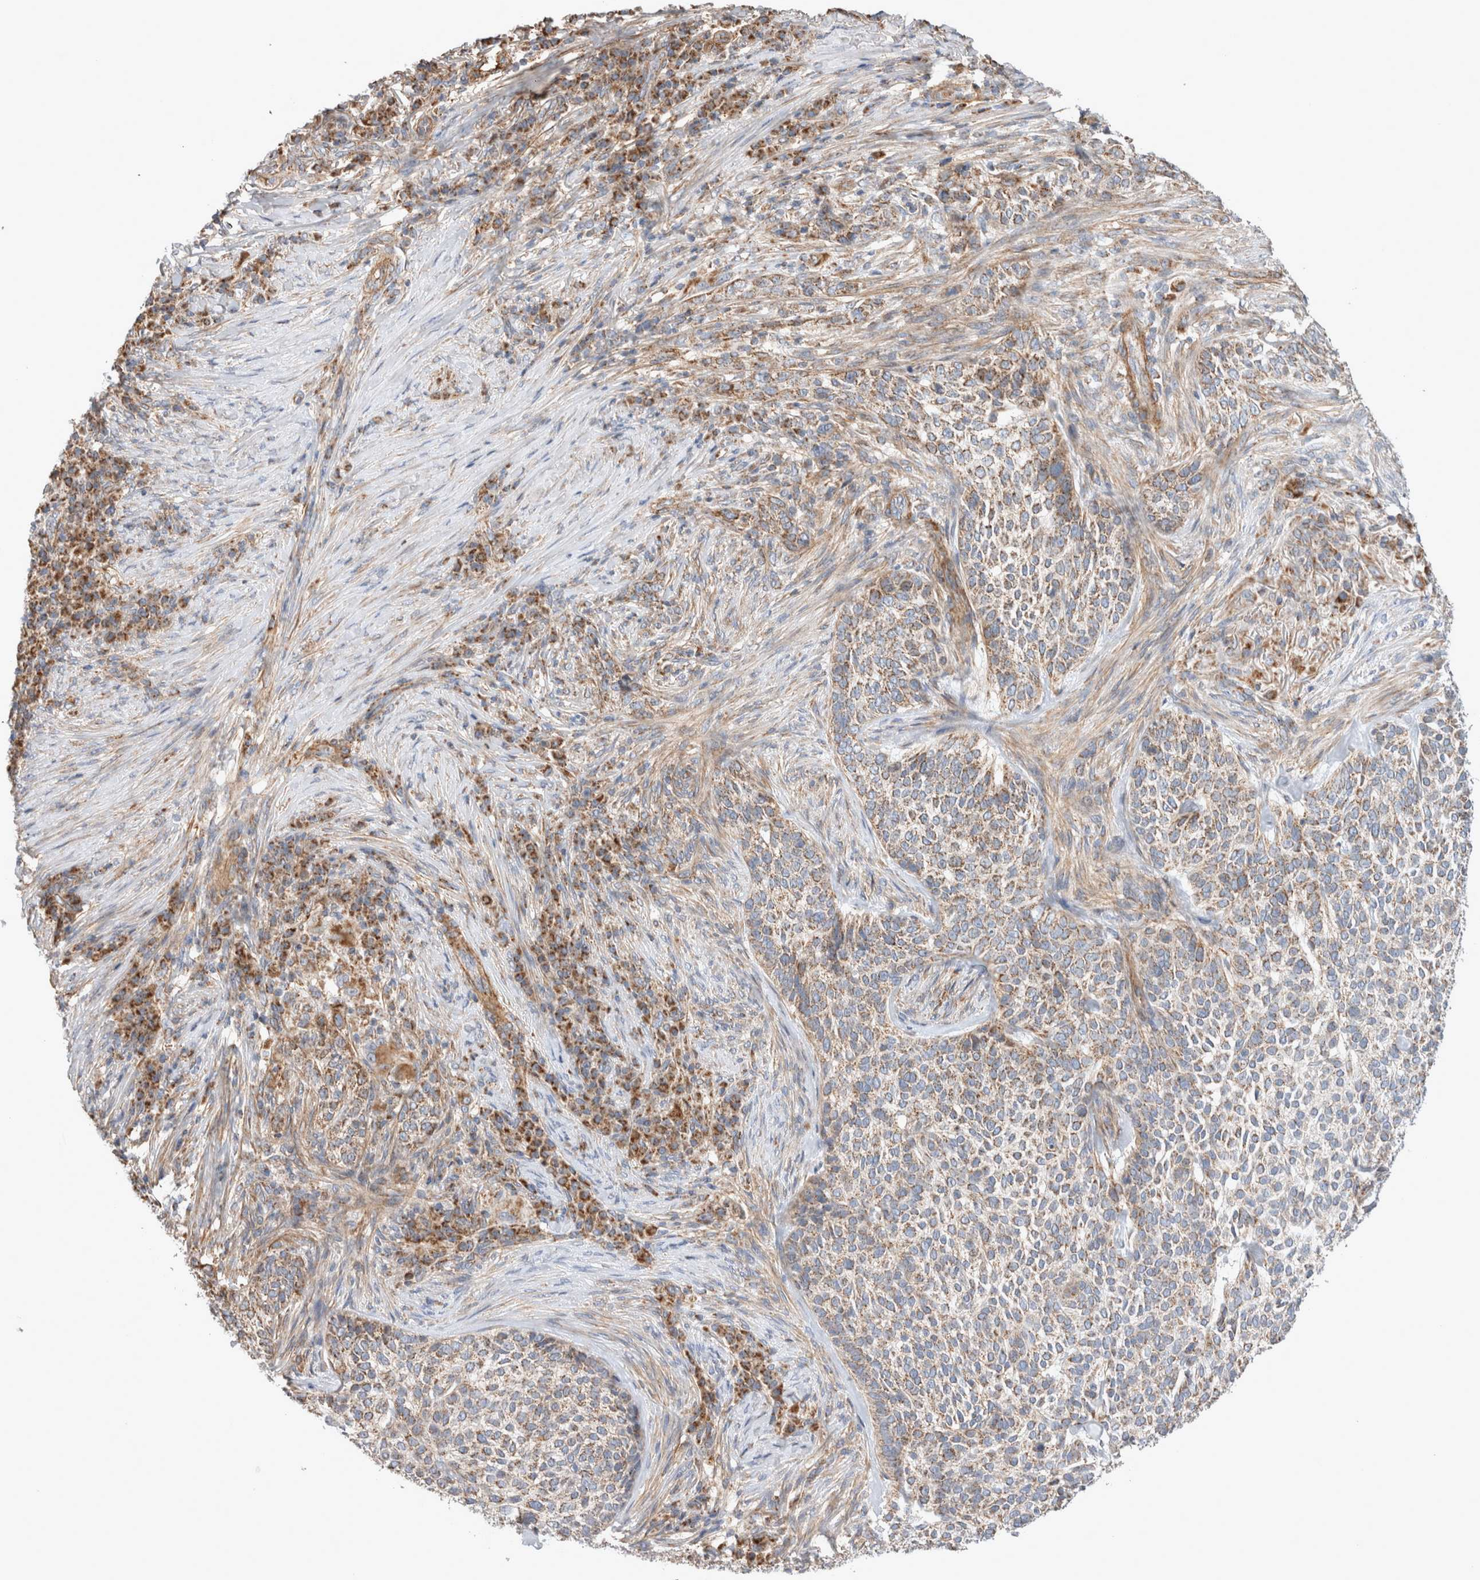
{"staining": {"intensity": "moderate", "quantity": "25%-75%", "location": "cytoplasmic/membranous"}, "tissue": "skin cancer", "cell_type": "Tumor cells", "image_type": "cancer", "snomed": [{"axis": "morphology", "description": "Basal cell carcinoma"}, {"axis": "topography", "description": "Skin"}], "caption": "Immunohistochemical staining of skin cancer exhibits medium levels of moderate cytoplasmic/membranous protein expression in about 25%-75% of tumor cells. (Brightfield microscopy of DAB IHC at high magnification).", "gene": "MRPS28", "patient": {"sex": "female", "age": 64}}